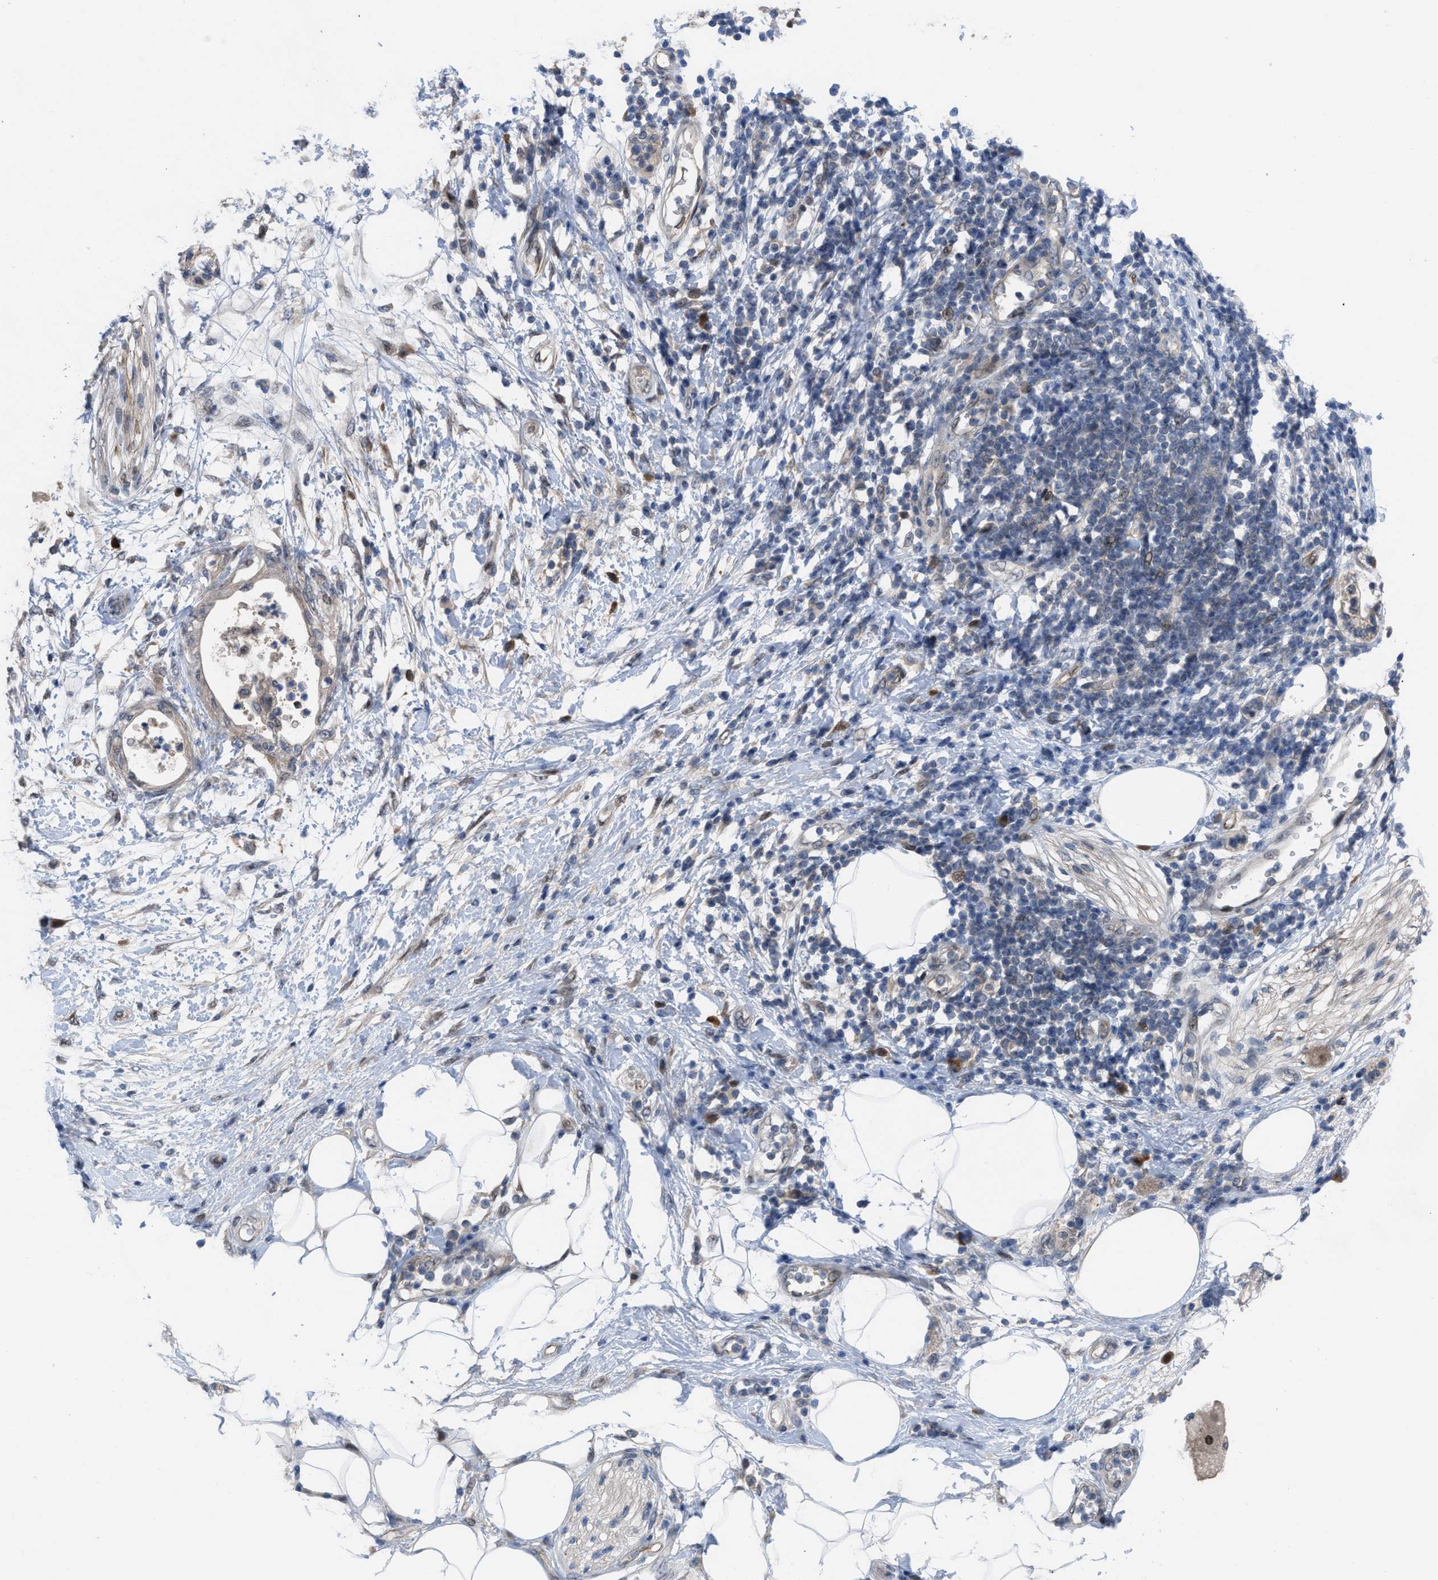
{"staining": {"intensity": "negative", "quantity": "none", "location": "none"}, "tissue": "adipose tissue", "cell_type": "Adipocytes", "image_type": "normal", "snomed": [{"axis": "morphology", "description": "Normal tissue, NOS"}, {"axis": "morphology", "description": "Adenocarcinoma, NOS"}, {"axis": "topography", "description": "Duodenum"}, {"axis": "topography", "description": "Peripheral nerve tissue"}], "caption": "A high-resolution photomicrograph shows immunohistochemistry (IHC) staining of unremarkable adipose tissue, which displays no significant staining in adipocytes. (DAB immunohistochemistry with hematoxylin counter stain).", "gene": "IL17RE", "patient": {"sex": "female", "age": 60}}